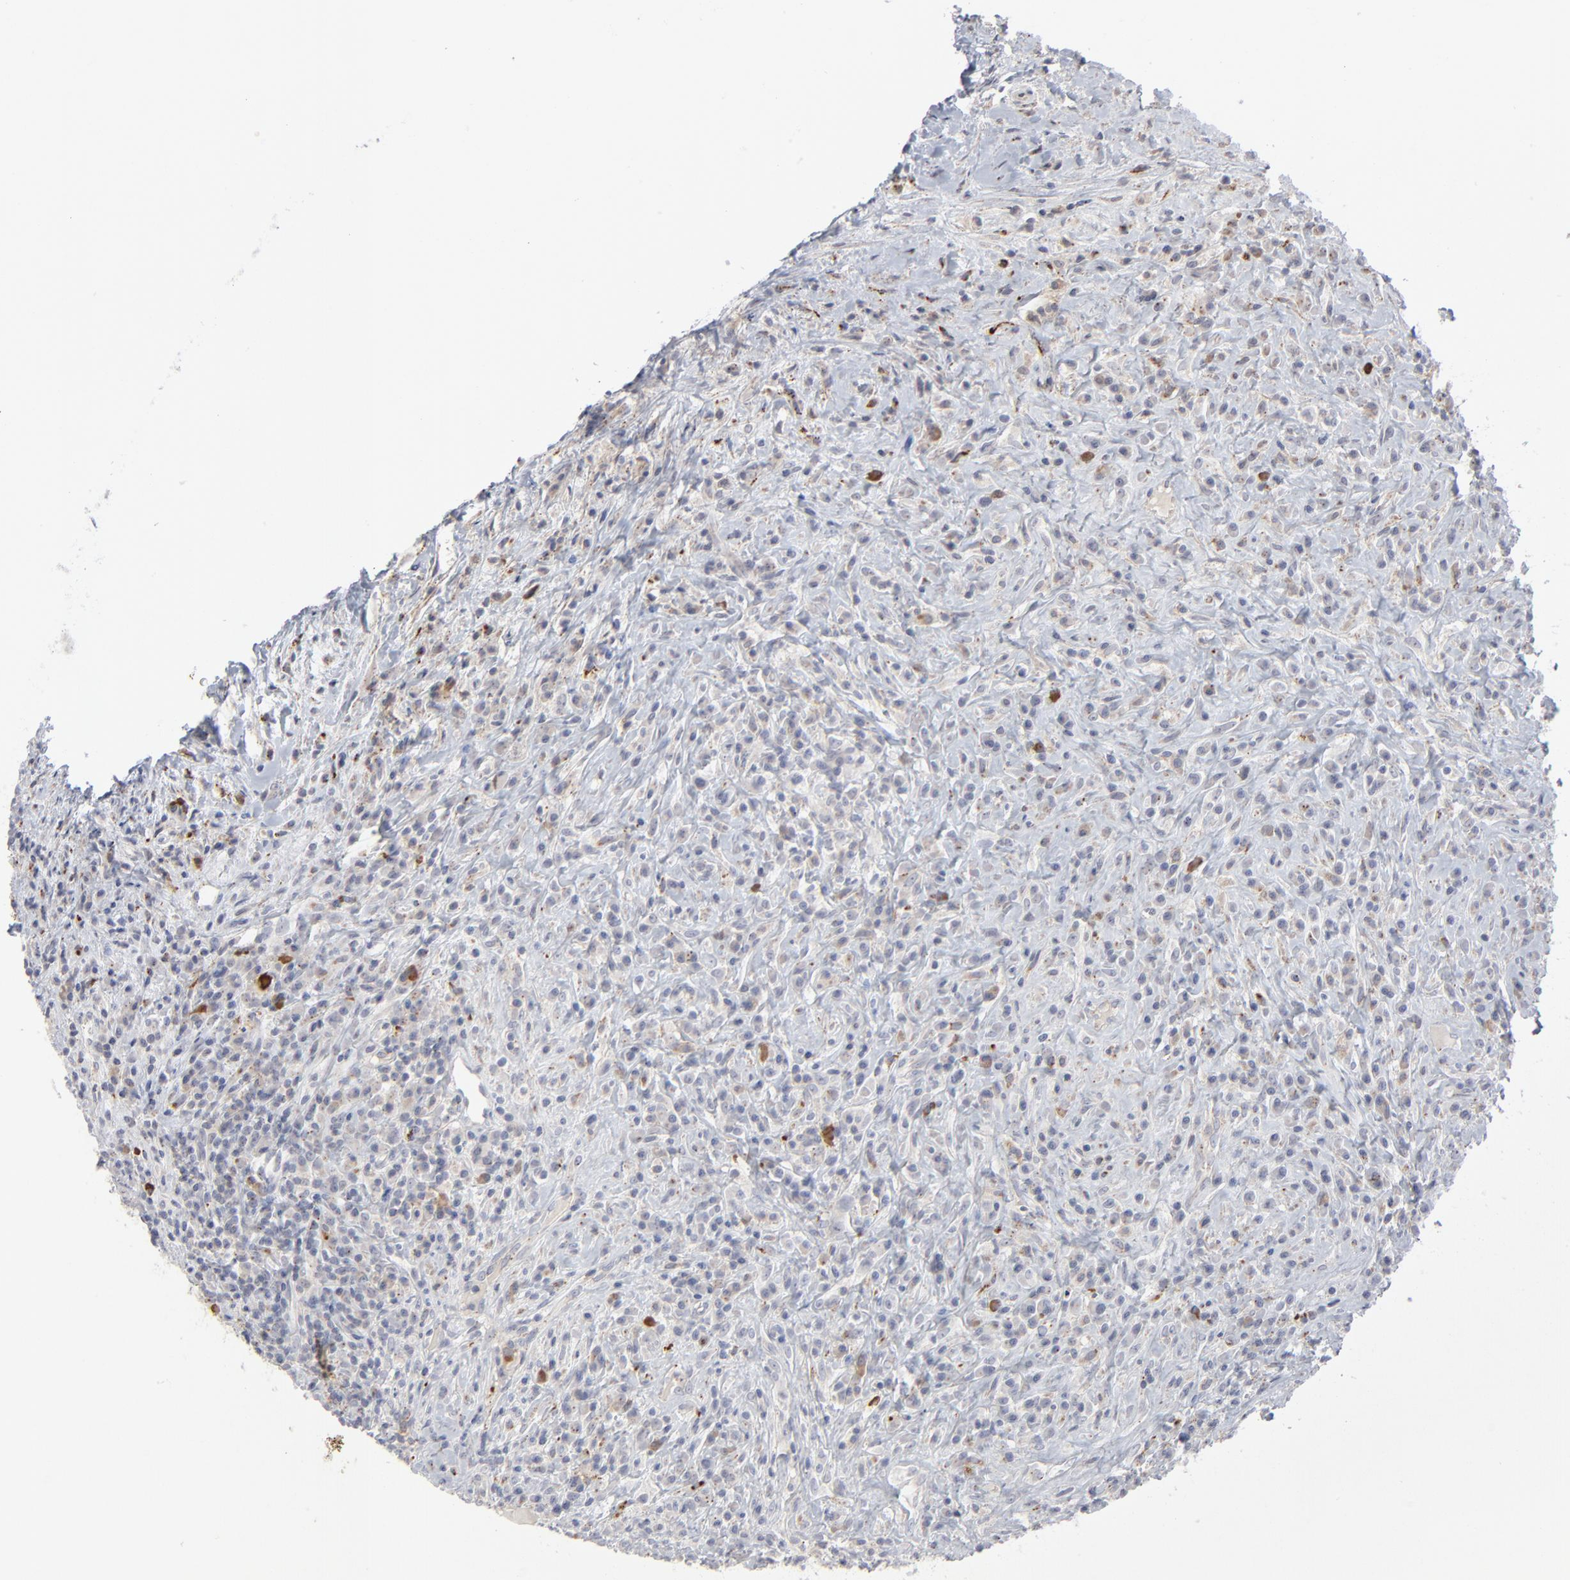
{"staining": {"intensity": "negative", "quantity": "none", "location": "none"}, "tissue": "lymphoma", "cell_type": "Tumor cells", "image_type": "cancer", "snomed": [{"axis": "morphology", "description": "Hodgkin's disease, NOS"}, {"axis": "topography", "description": "Lymph node"}], "caption": "Image shows no protein expression in tumor cells of Hodgkin's disease tissue.", "gene": "POMT2", "patient": {"sex": "female", "age": 25}}